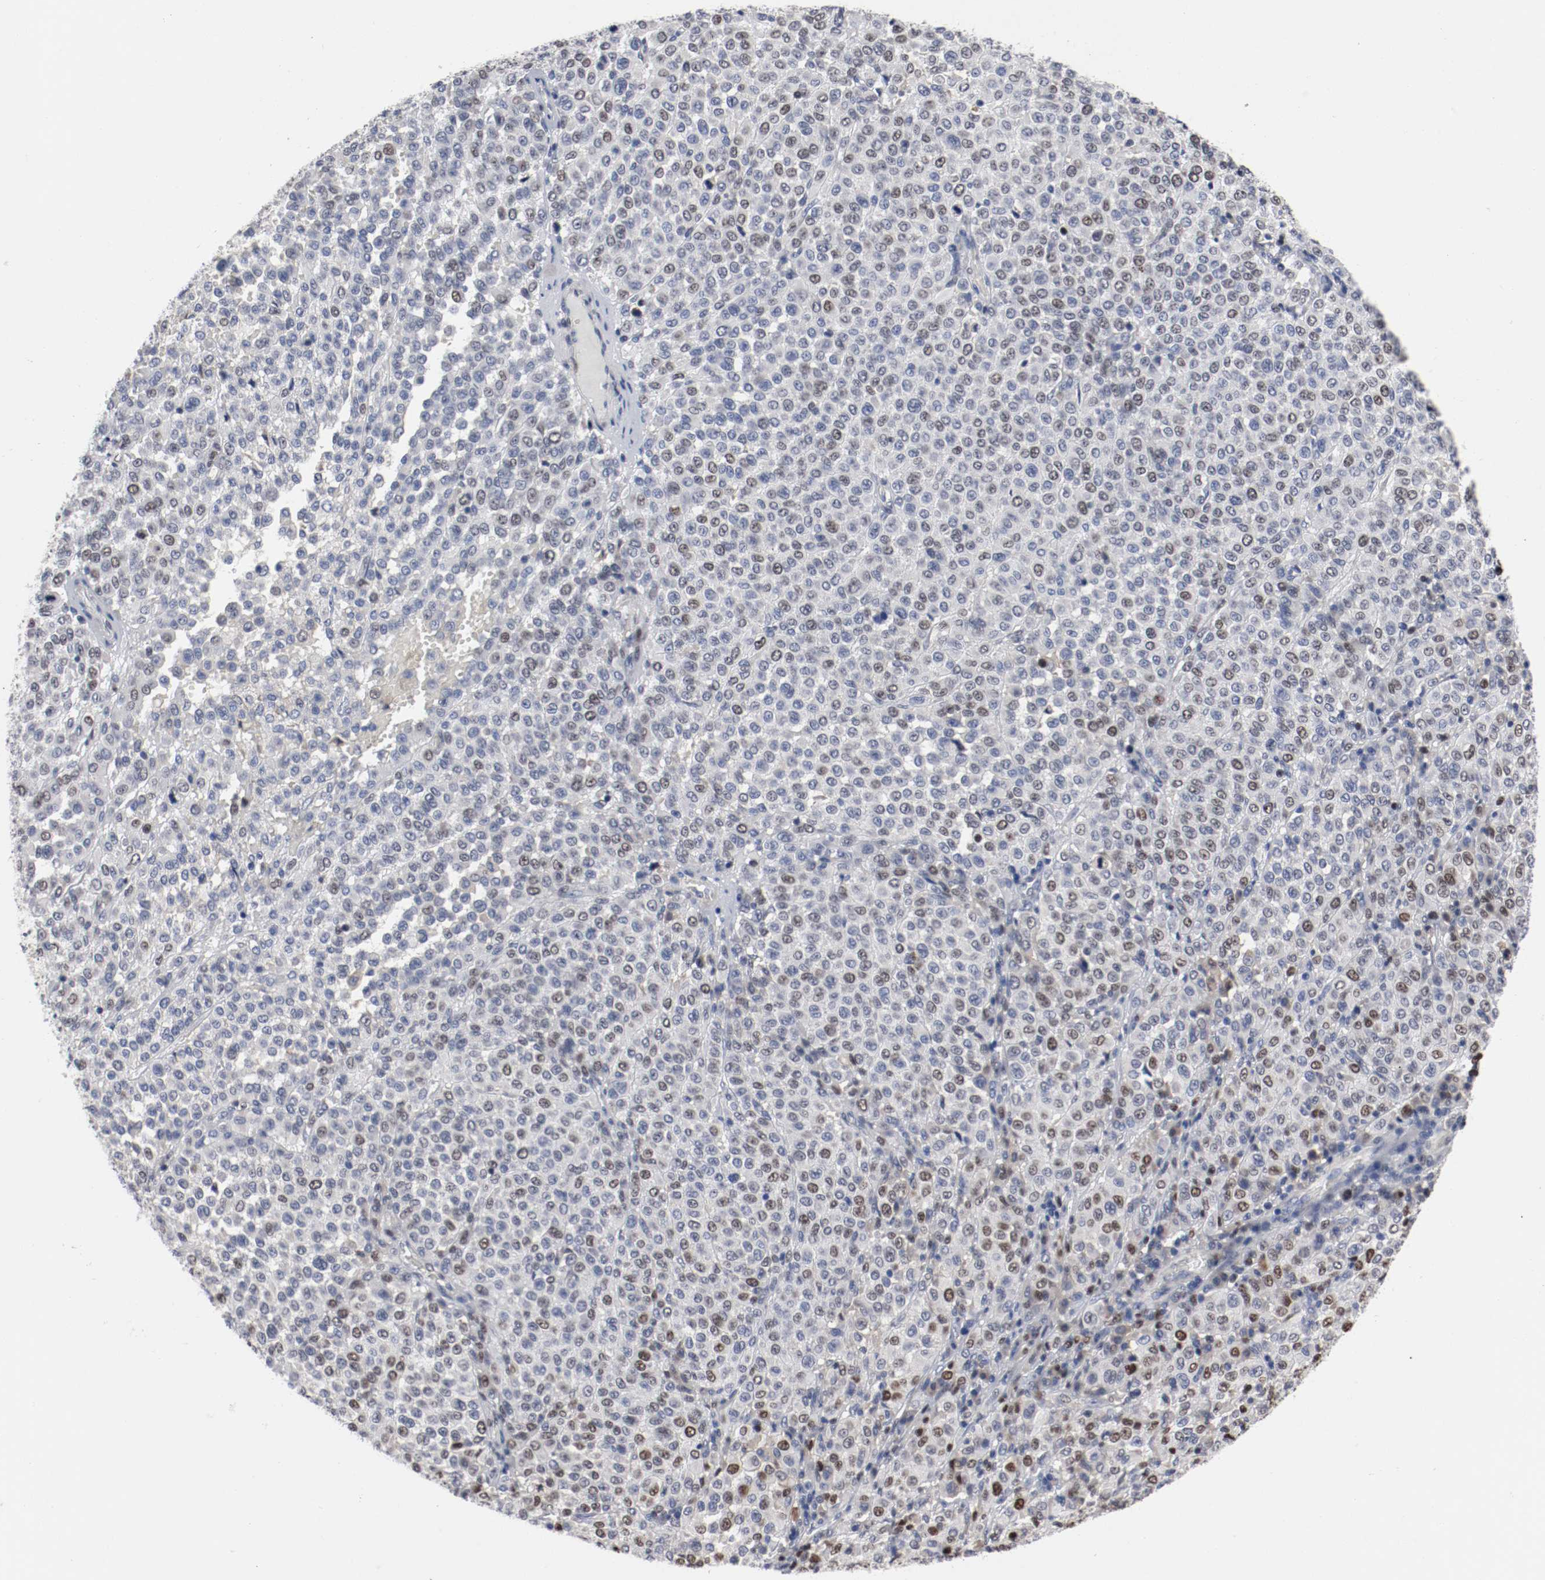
{"staining": {"intensity": "moderate", "quantity": "25%-75%", "location": "nuclear"}, "tissue": "melanoma", "cell_type": "Tumor cells", "image_type": "cancer", "snomed": [{"axis": "morphology", "description": "Malignant melanoma, Metastatic site"}, {"axis": "topography", "description": "Pancreas"}], "caption": "A brown stain labels moderate nuclear expression of a protein in melanoma tumor cells.", "gene": "MCM6", "patient": {"sex": "female", "age": 30}}